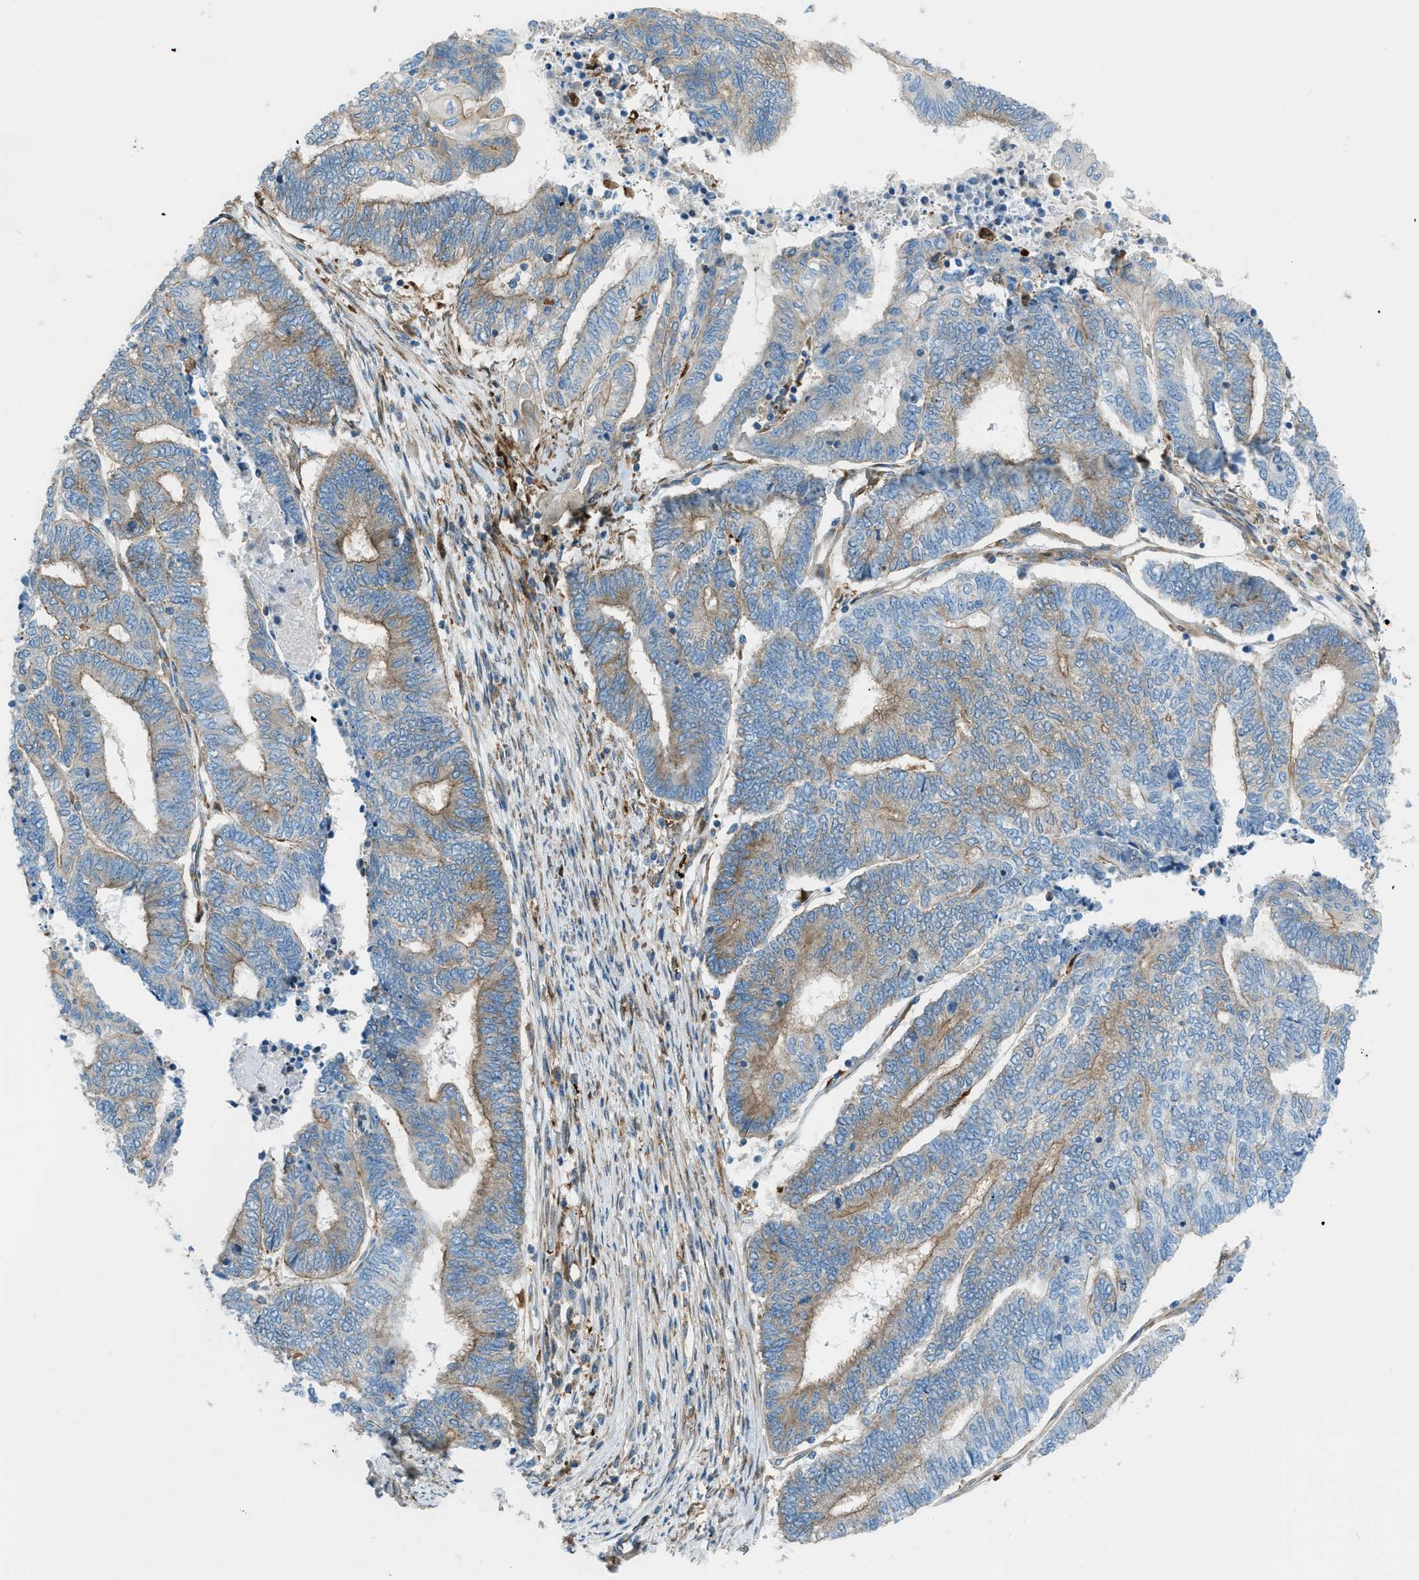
{"staining": {"intensity": "moderate", "quantity": "<25%", "location": "cytoplasmic/membranous"}, "tissue": "endometrial cancer", "cell_type": "Tumor cells", "image_type": "cancer", "snomed": [{"axis": "morphology", "description": "Adenocarcinoma, NOS"}, {"axis": "topography", "description": "Uterus"}, {"axis": "topography", "description": "Endometrium"}], "caption": "Brown immunohistochemical staining in human endometrial cancer (adenocarcinoma) exhibits moderate cytoplasmic/membranous positivity in approximately <25% of tumor cells.", "gene": "DMAC1", "patient": {"sex": "female", "age": 70}}